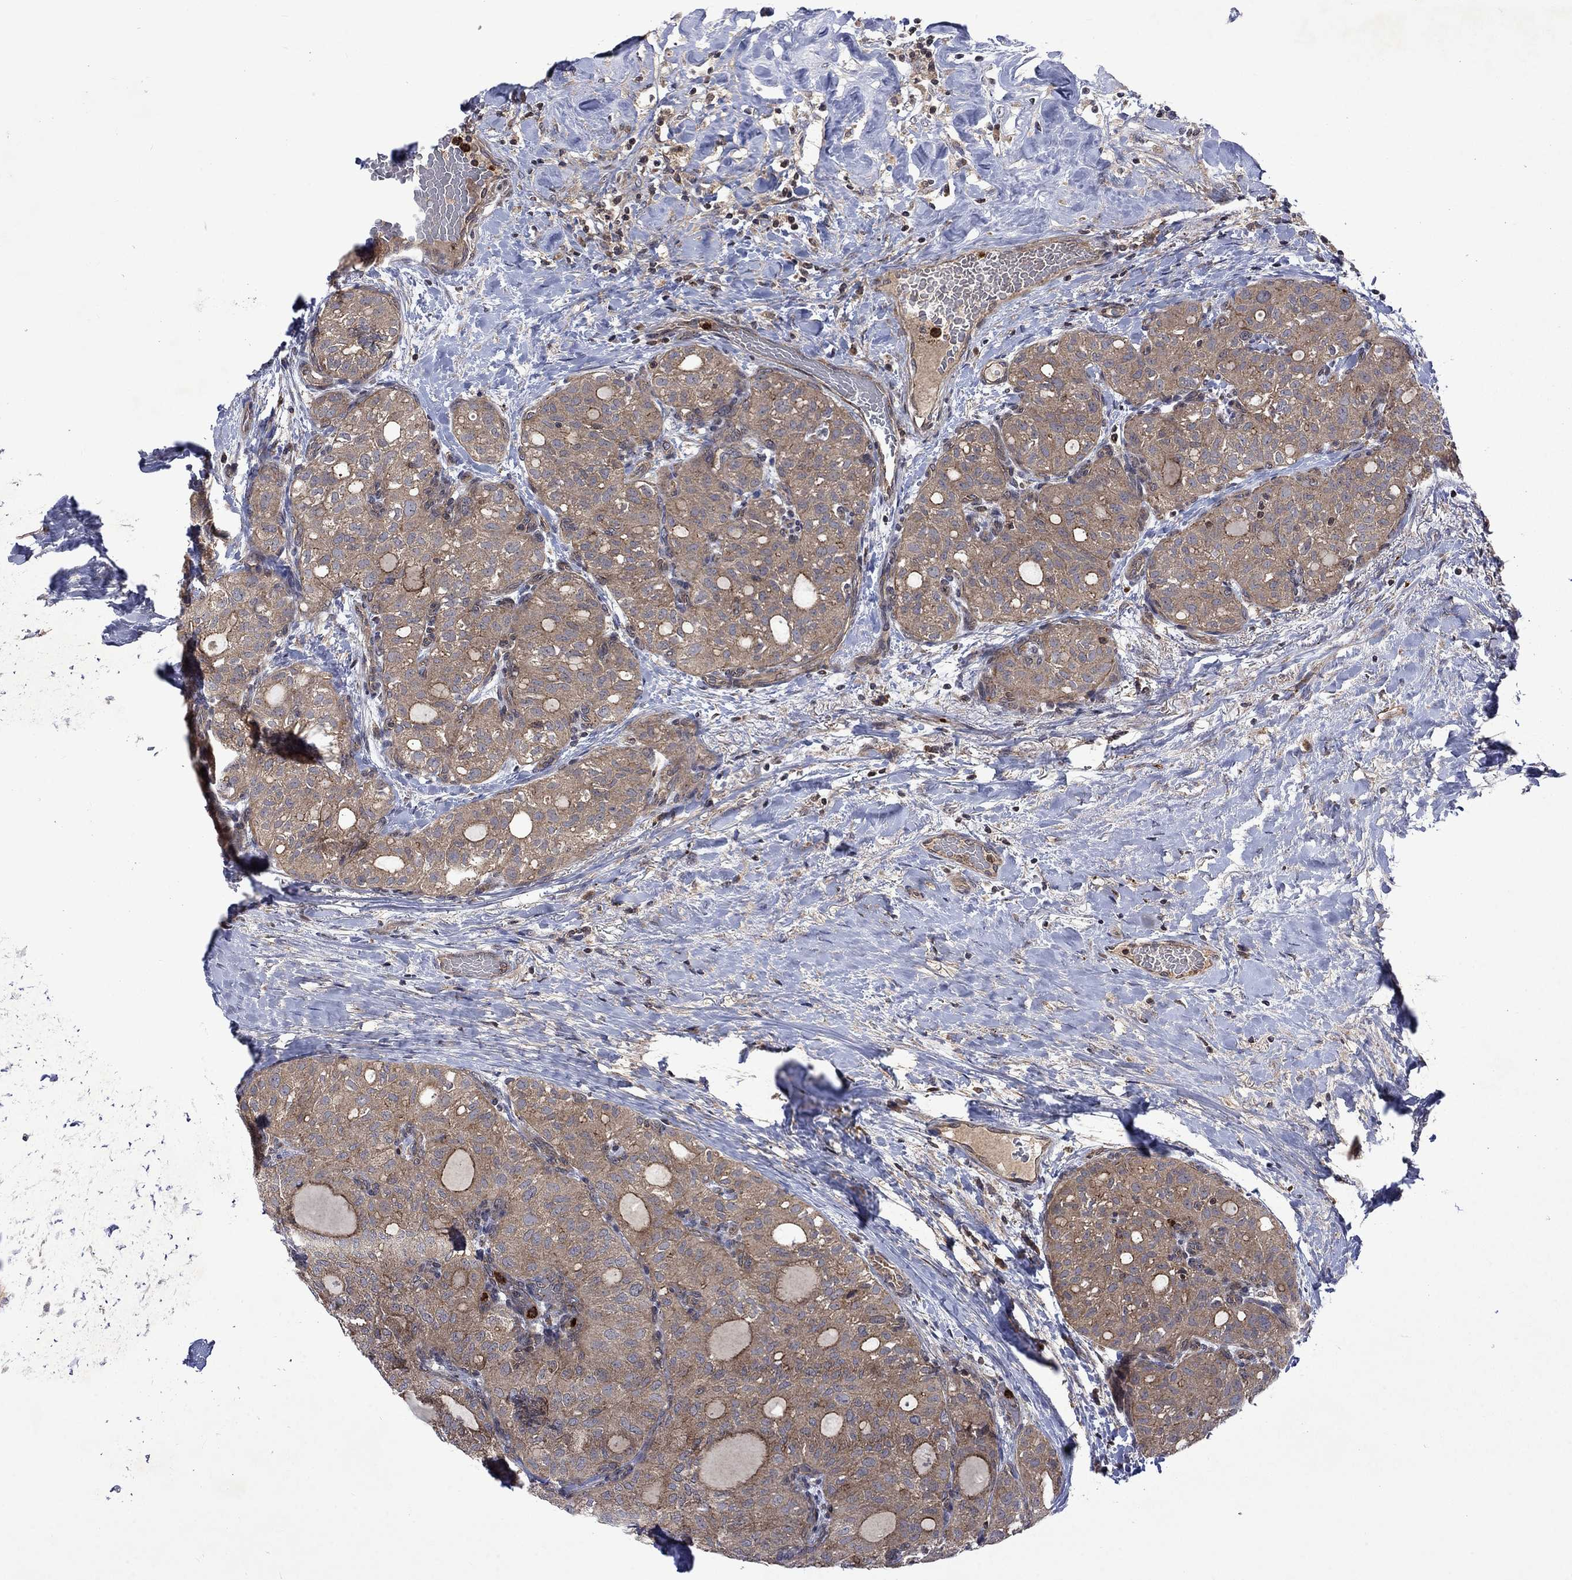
{"staining": {"intensity": "weak", "quantity": ">75%", "location": "cytoplasmic/membranous"}, "tissue": "thyroid cancer", "cell_type": "Tumor cells", "image_type": "cancer", "snomed": [{"axis": "morphology", "description": "Follicular adenoma carcinoma, NOS"}, {"axis": "topography", "description": "Thyroid gland"}], "caption": "IHC staining of thyroid cancer (follicular adenoma carcinoma), which reveals low levels of weak cytoplasmic/membranous positivity in approximately >75% of tumor cells indicating weak cytoplasmic/membranous protein expression. The staining was performed using DAB (3,3'-diaminobenzidine) (brown) for protein detection and nuclei were counterstained in hematoxylin (blue).", "gene": "TMEM33", "patient": {"sex": "male", "age": 75}}